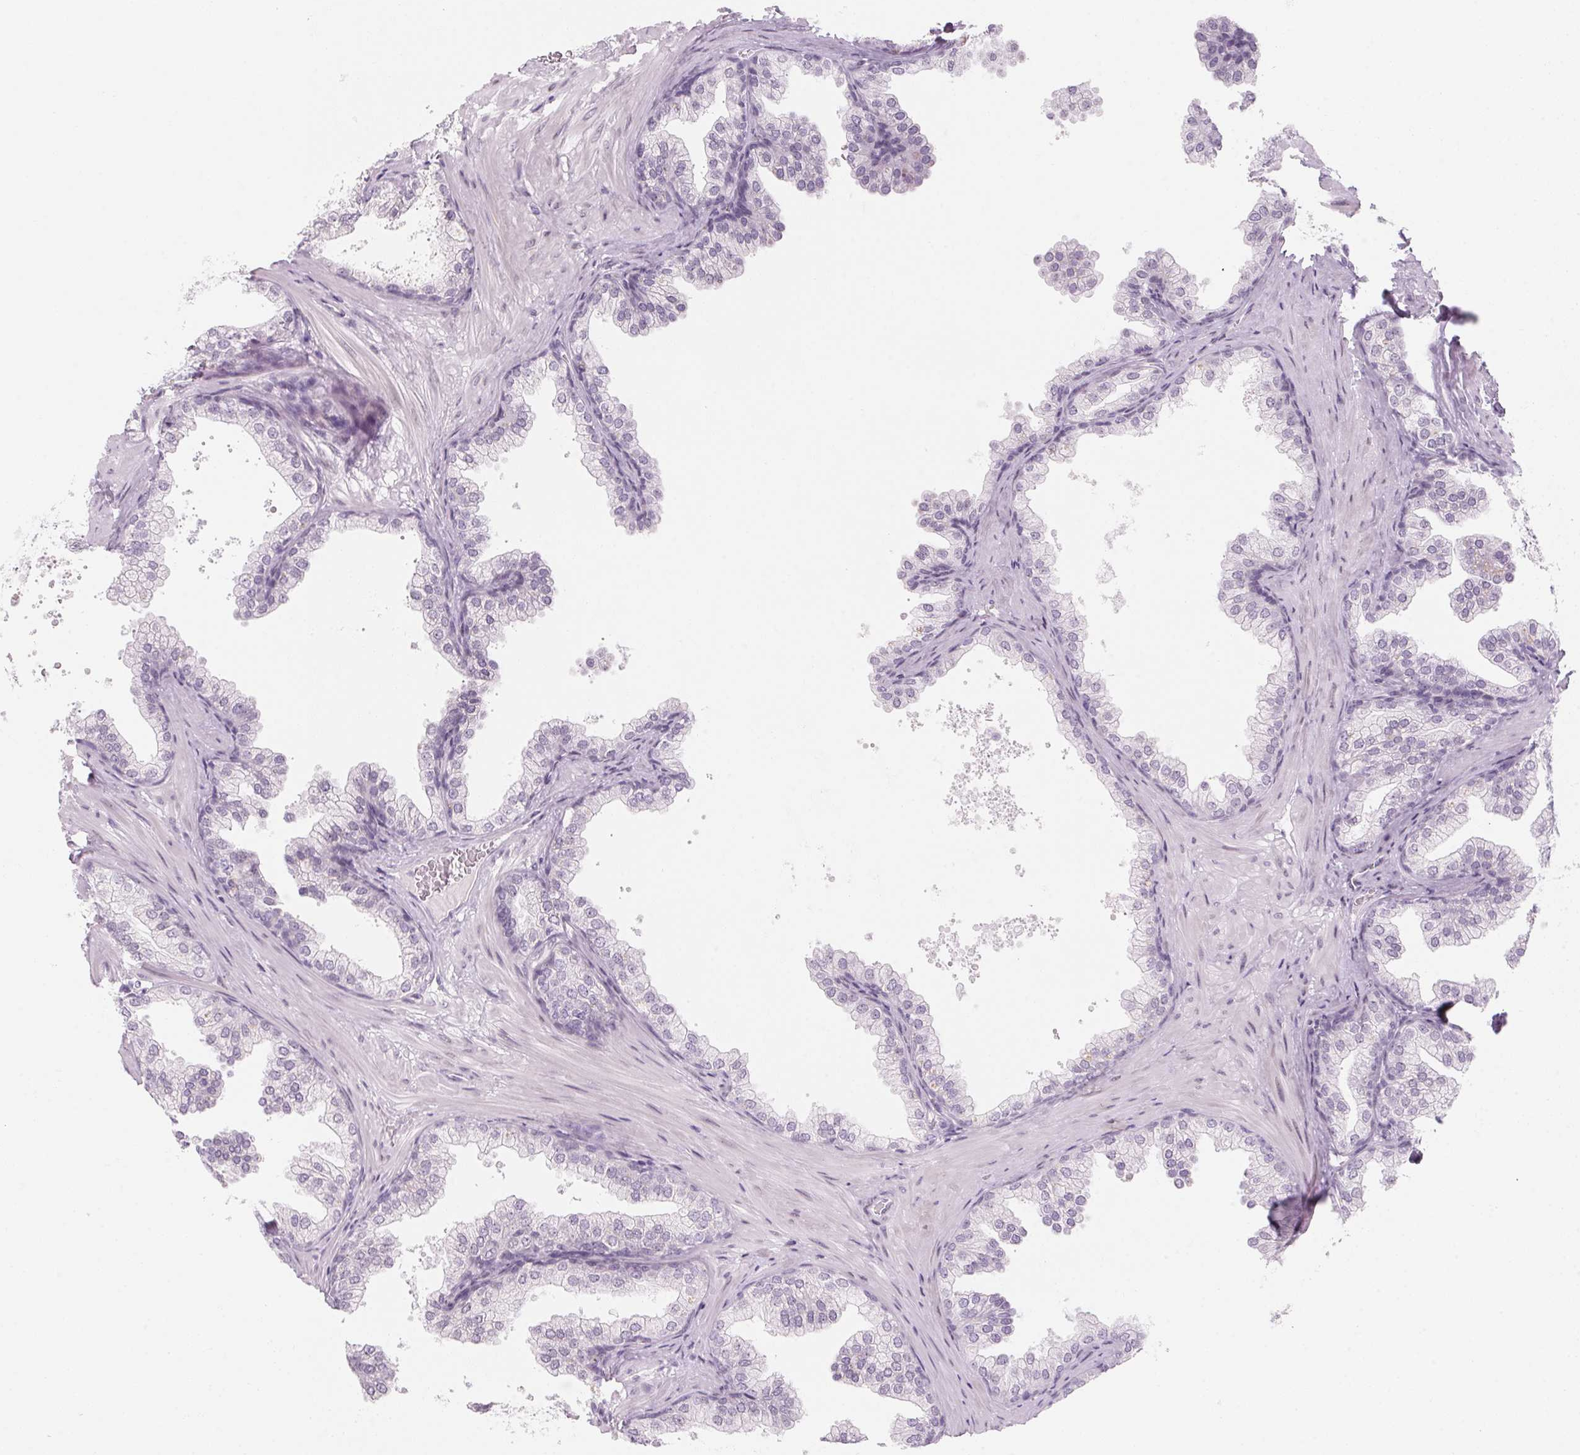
{"staining": {"intensity": "negative", "quantity": "none", "location": "none"}, "tissue": "prostate", "cell_type": "Glandular cells", "image_type": "normal", "snomed": [{"axis": "morphology", "description": "Normal tissue, NOS"}, {"axis": "topography", "description": "Prostate"}], "caption": "Glandular cells show no significant protein positivity in unremarkable prostate. (Brightfield microscopy of DAB (3,3'-diaminobenzidine) immunohistochemistry at high magnification).", "gene": "KCNQ2", "patient": {"sex": "male", "age": 37}}